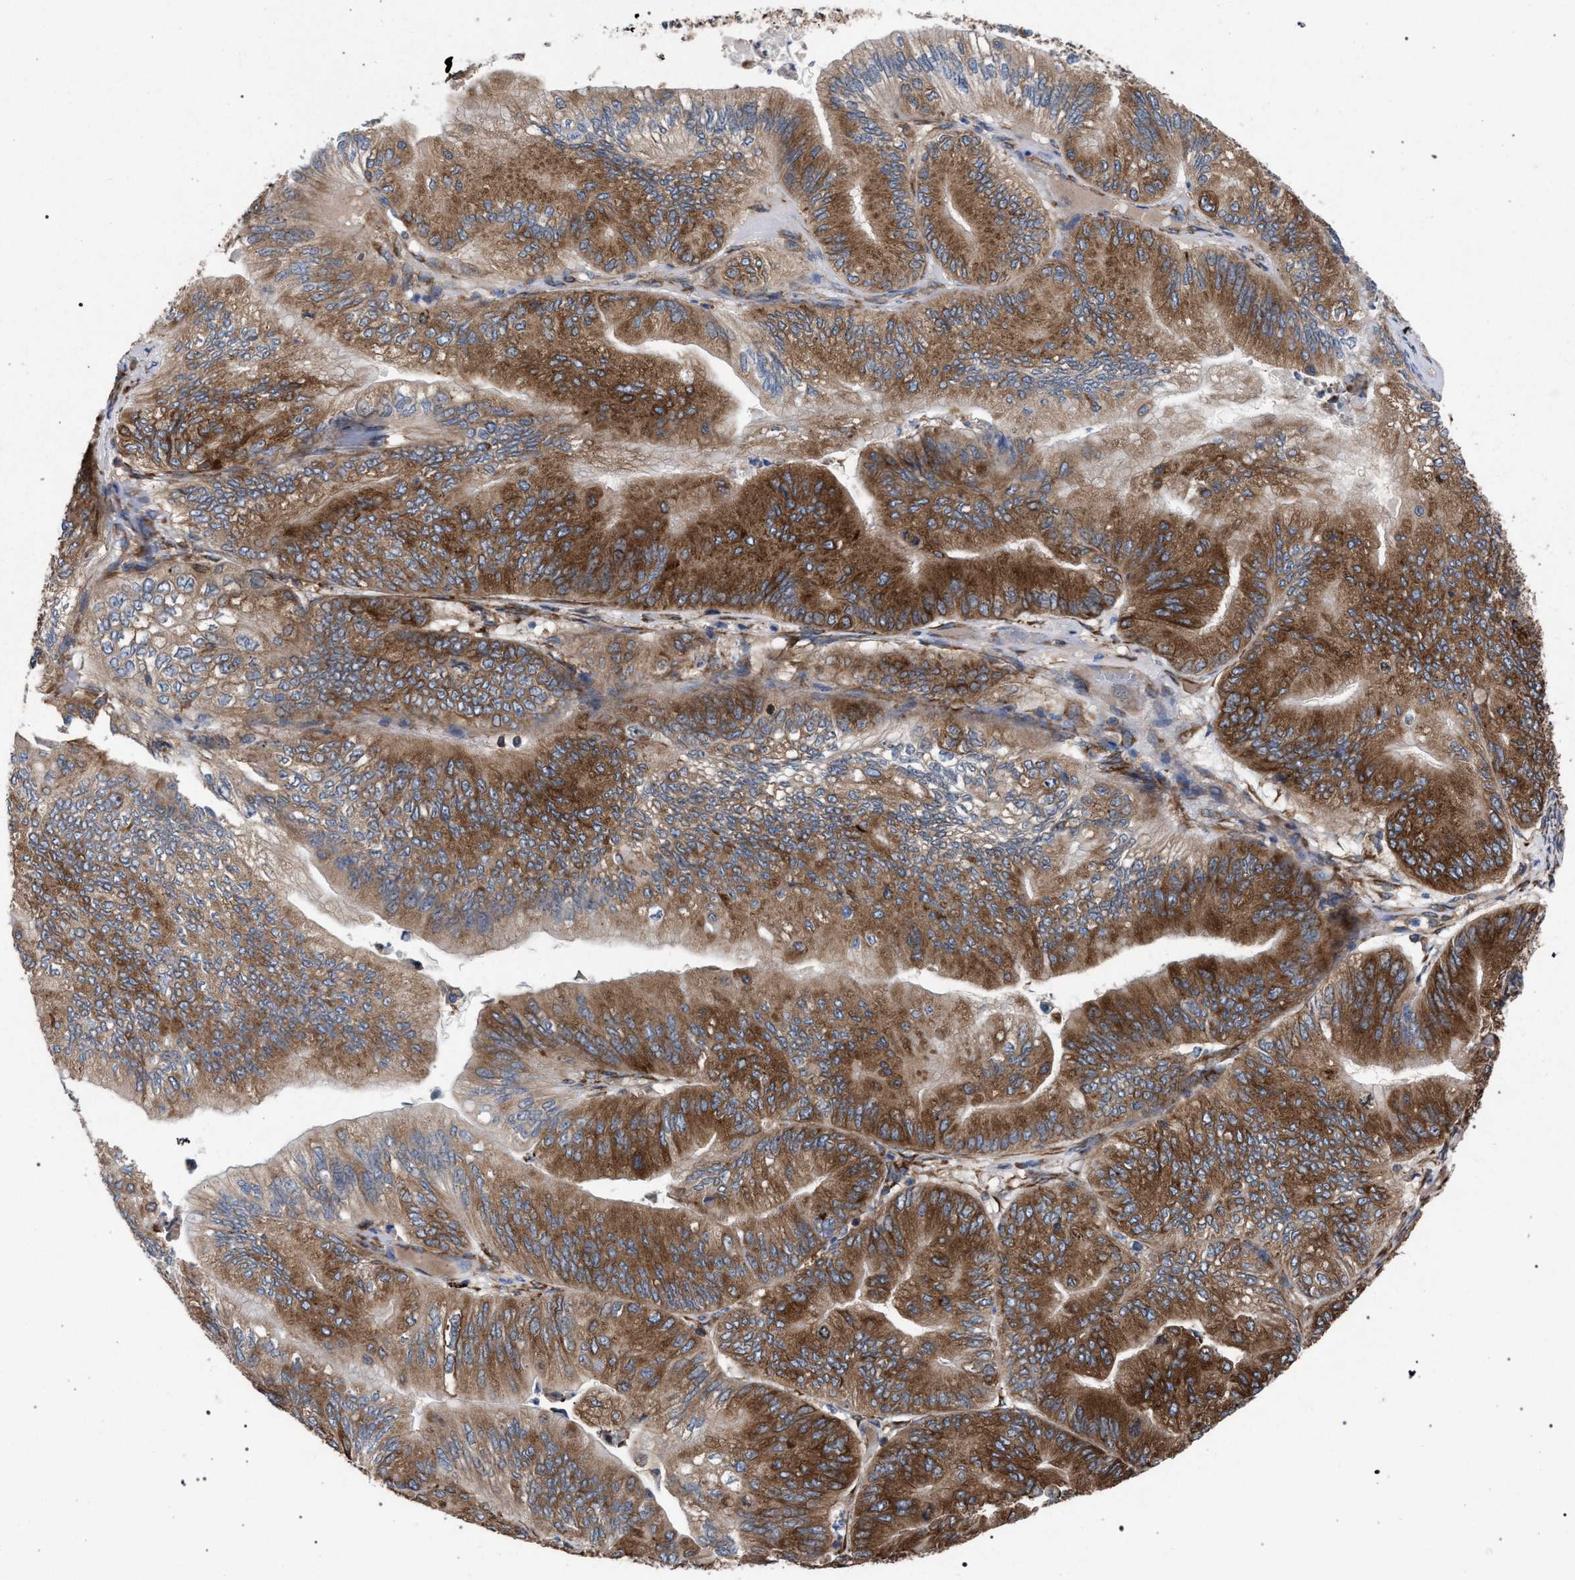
{"staining": {"intensity": "strong", "quantity": ">75%", "location": "cytoplasmic/membranous"}, "tissue": "ovarian cancer", "cell_type": "Tumor cells", "image_type": "cancer", "snomed": [{"axis": "morphology", "description": "Cystadenocarcinoma, mucinous, NOS"}, {"axis": "topography", "description": "Ovary"}], "caption": "An immunohistochemistry (IHC) micrograph of tumor tissue is shown. Protein staining in brown shows strong cytoplasmic/membranous positivity in ovarian cancer within tumor cells.", "gene": "CDR2L", "patient": {"sex": "female", "age": 61}}